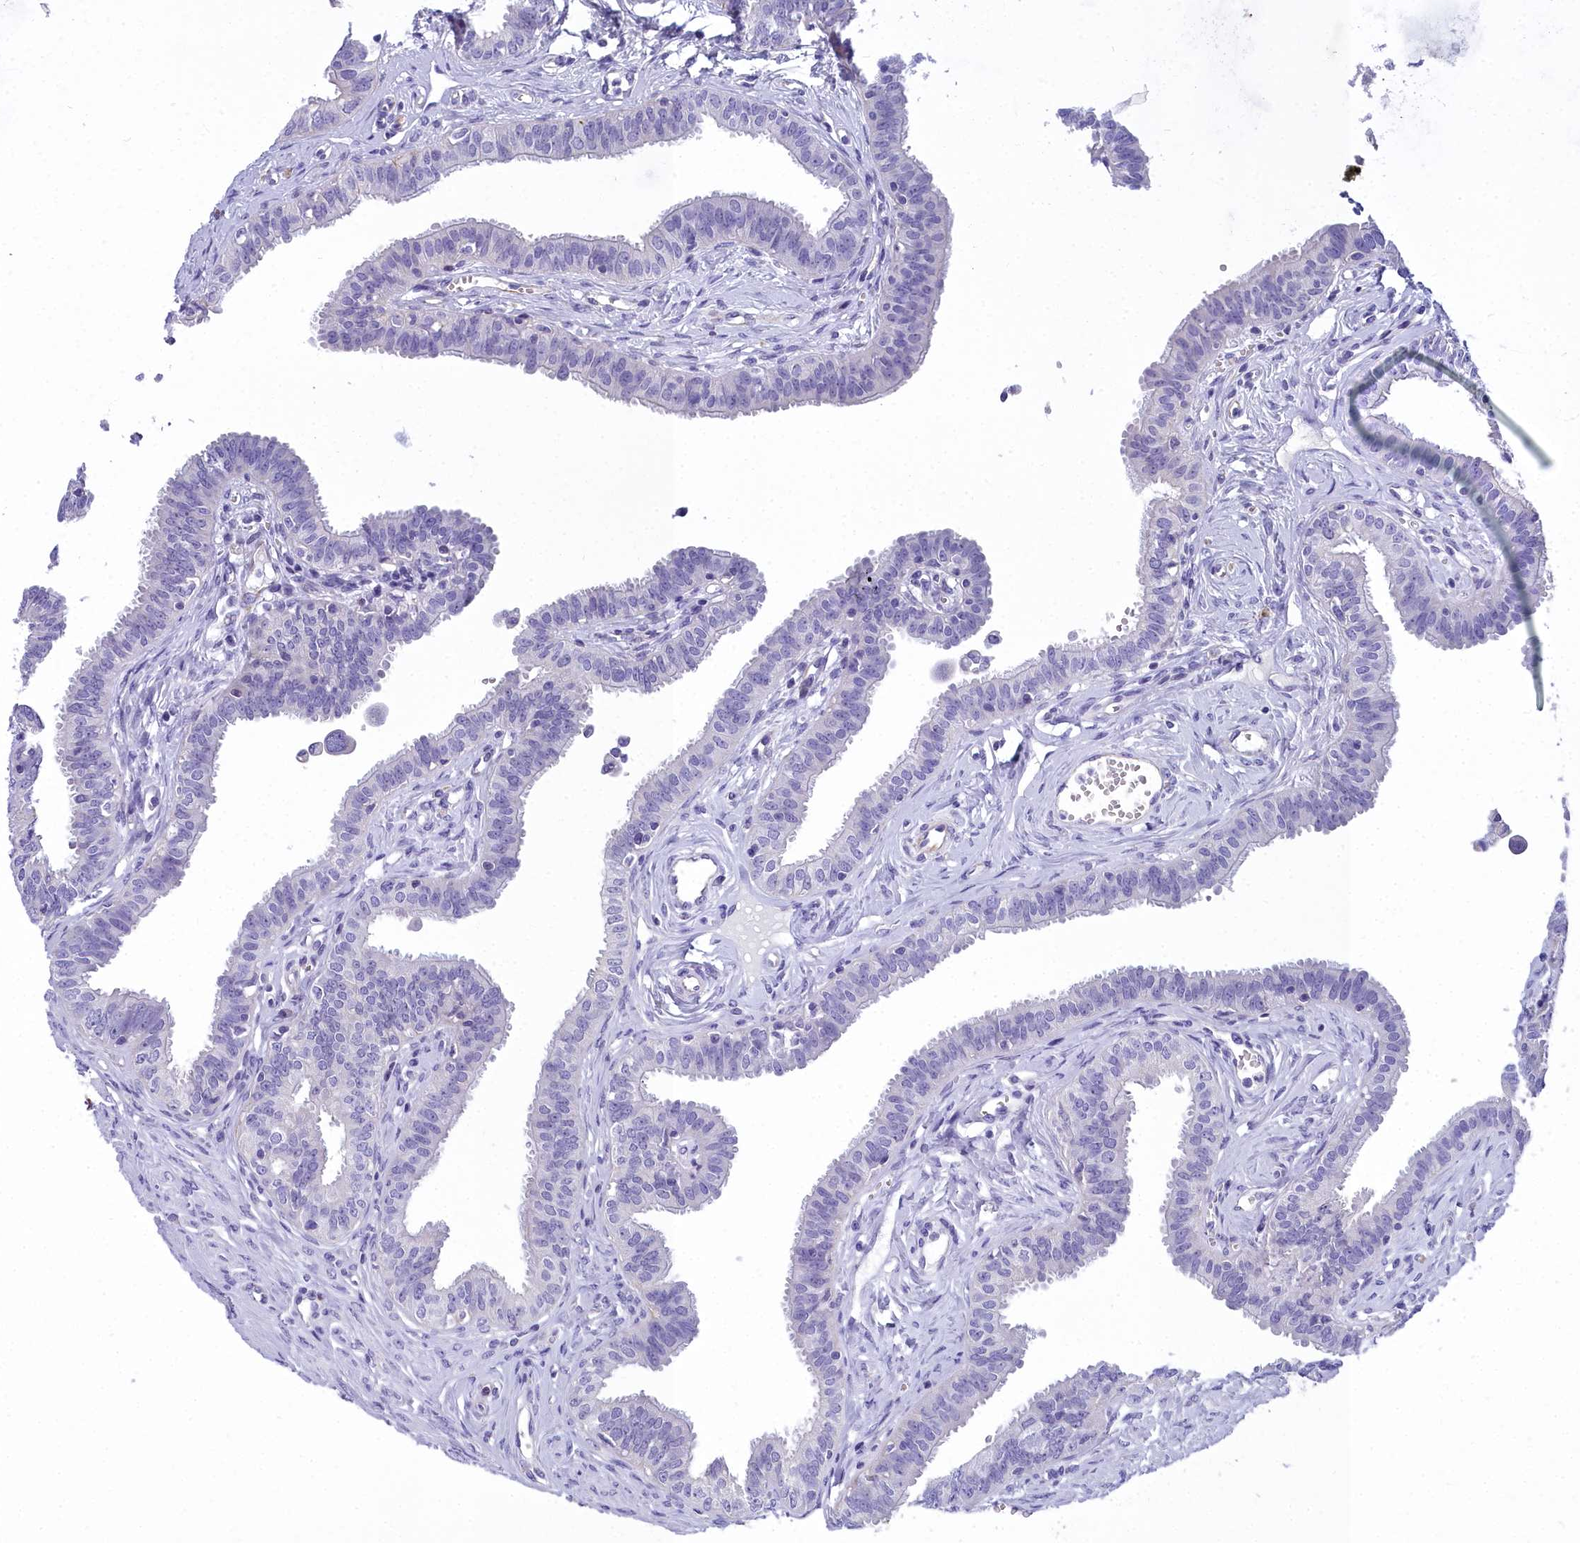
{"staining": {"intensity": "negative", "quantity": "none", "location": "none"}, "tissue": "fallopian tube", "cell_type": "Glandular cells", "image_type": "normal", "snomed": [{"axis": "morphology", "description": "Normal tissue, NOS"}, {"axis": "morphology", "description": "Carcinoma, NOS"}, {"axis": "topography", "description": "Fallopian tube"}, {"axis": "topography", "description": "Ovary"}], "caption": "Immunohistochemistry (IHC) micrograph of normal fallopian tube: human fallopian tube stained with DAB (3,3'-diaminobenzidine) demonstrates no significant protein expression in glandular cells.", "gene": "TIMM22", "patient": {"sex": "female", "age": 59}}